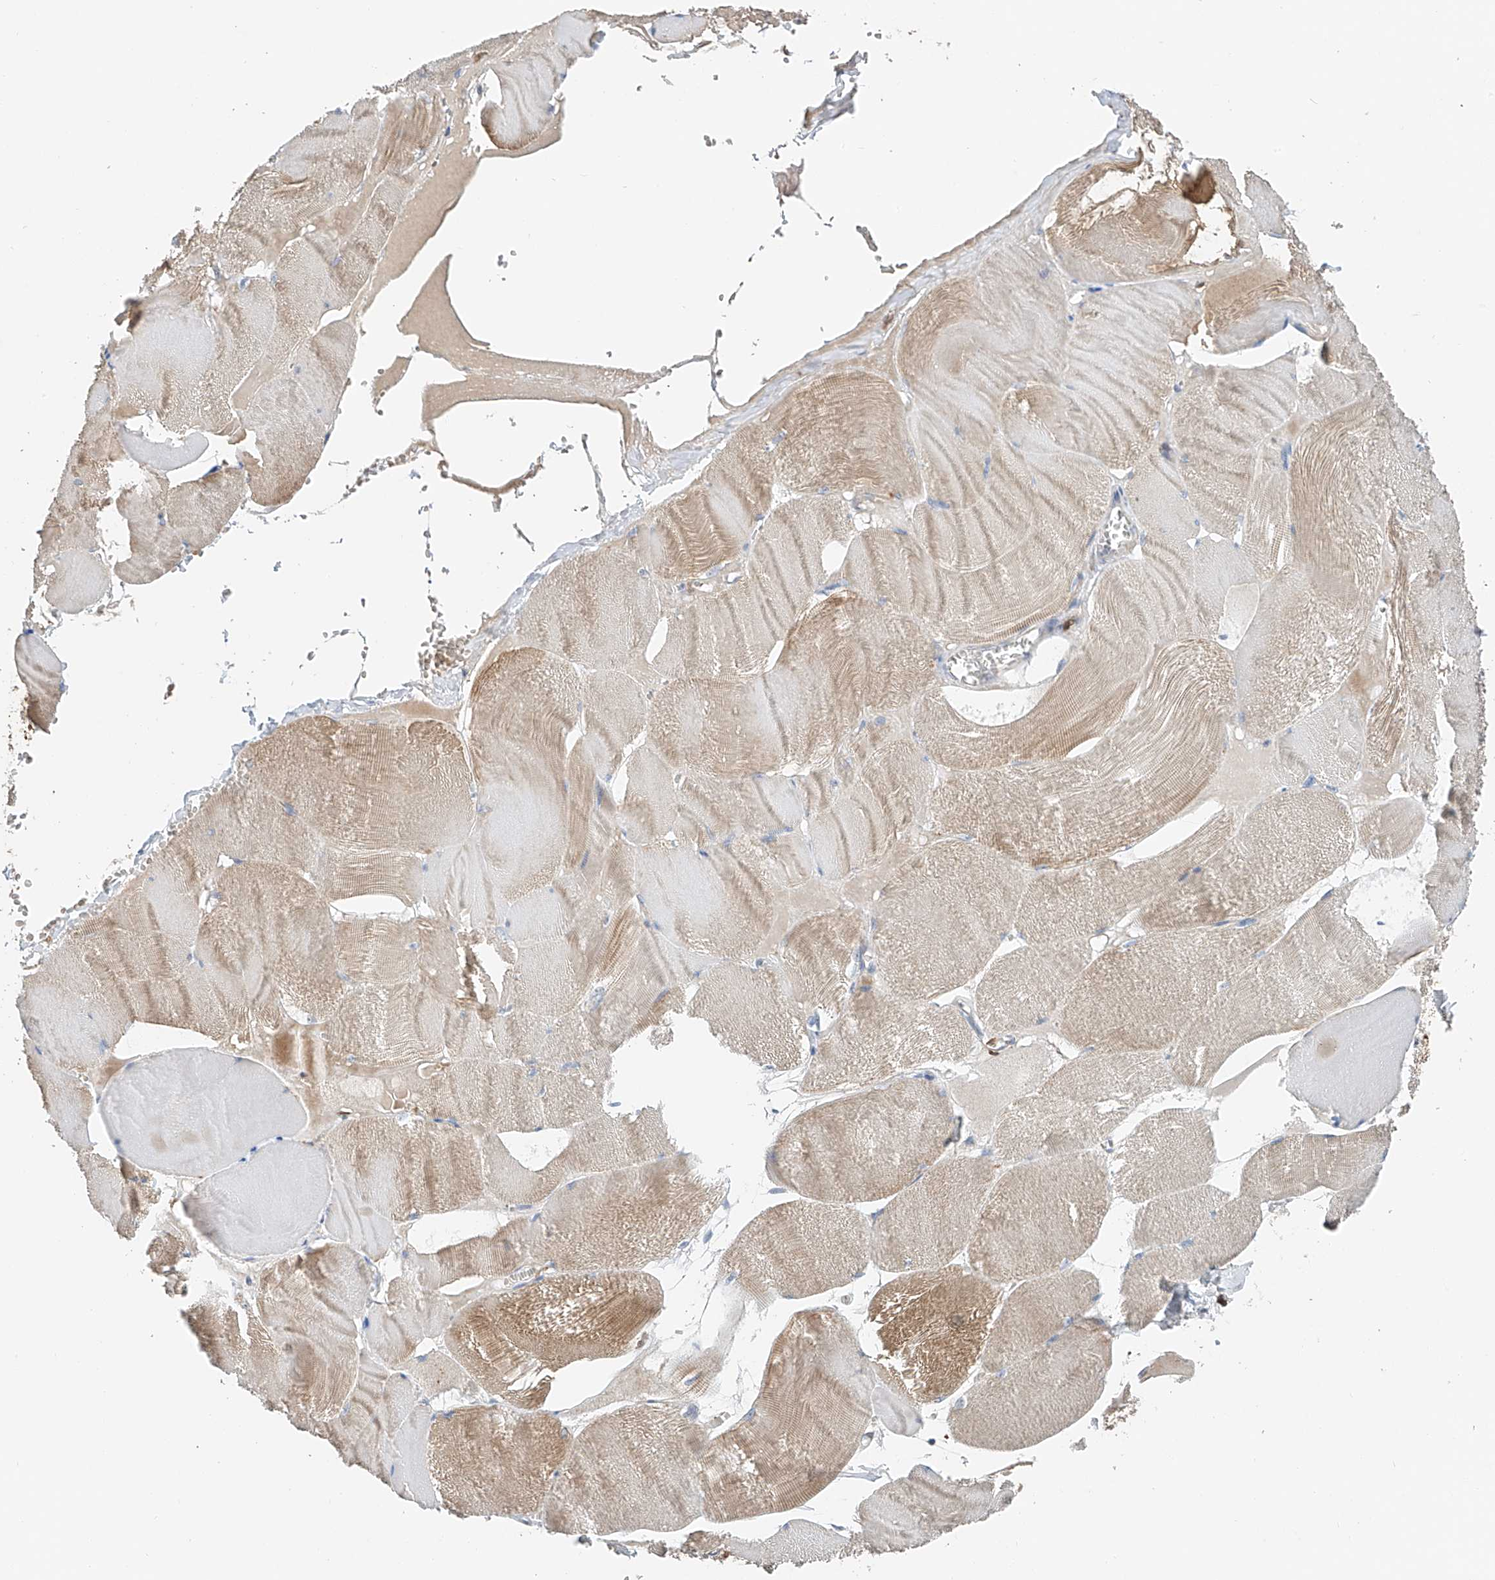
{"staining": {"intensity": "weak", "quantity": "25%-75%", "location": "cytoplasmic/membranous"}, "tissue": "skeletal muscle", "cell_type": "Myocytes", "image_type": "normal", "snomed": [{"axis": "morphology", "description": "Normal tissue, NOS"}, {"axis": "morphology", "description": "Basal cell carcinoma"}, {"axis": "topography", "description": "Skeletal muscle"}], "caption": "Myocytes demonstrate low levels of weak cytoplasmic/membranous expression in about 25%-75% of cells in normal human skeletal muscle.", "gene": "TBXAS1", "patient": {"sex": "female", "age": 64}}